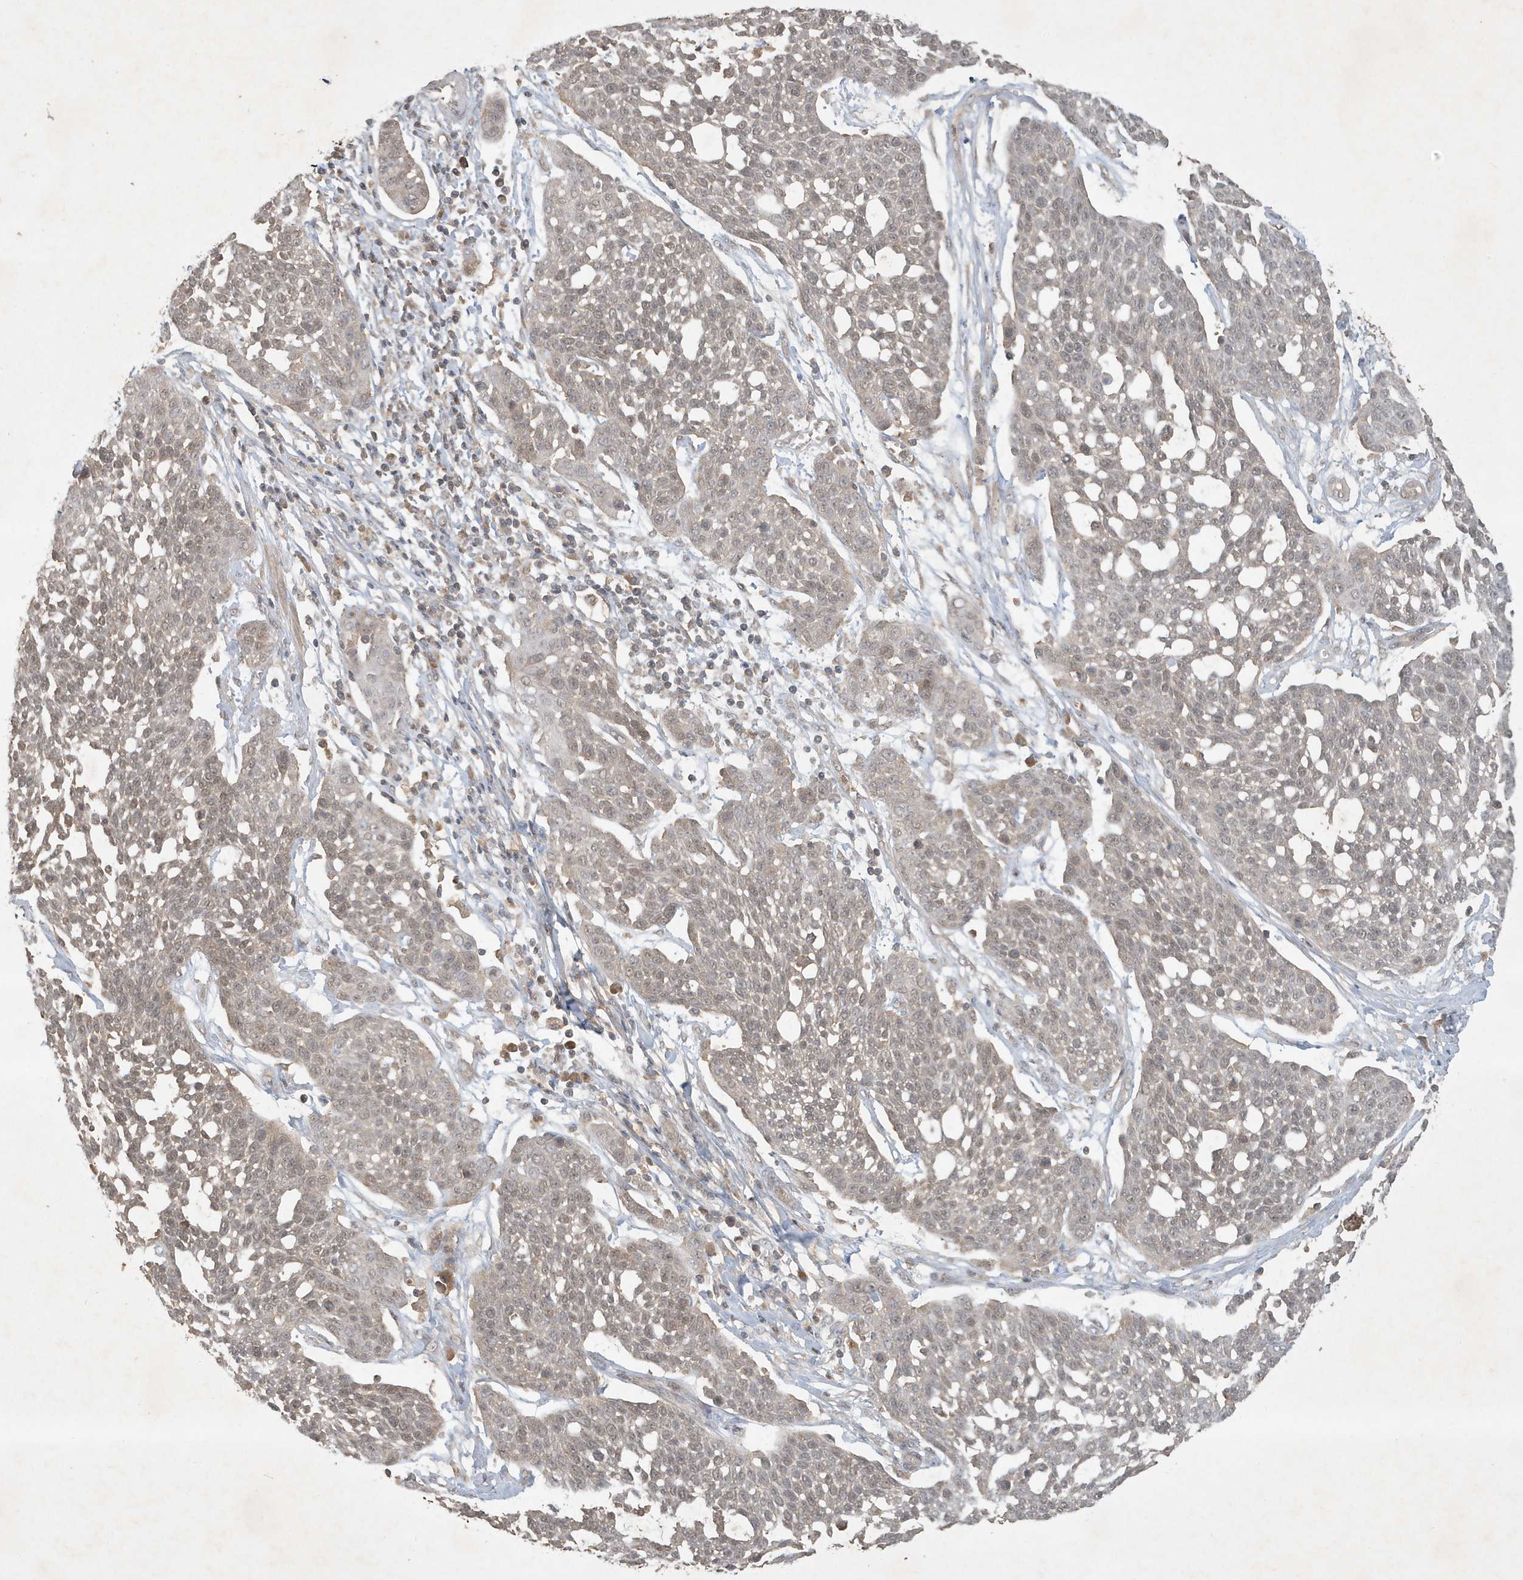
{"staining": {"intensity": "weak", "quantity": ">75%", "location": "cytoplasmic/membranous,nuclear"}, "tissue": "cervical cancer", "cell_type": "Tumor cells", "image_type": "cancer", "snomed": [{"axis": "morphology", "description": "Squamous cell carcinoma, NOS"}, {"axis": "topography", "description": "Cervix"}], "caption": "The micrograph shows a brown stain indicating the presence of a protein in the cytoplasmic/membranous and nuclear of tumor cells in cervical cancer.", "gene": "ABCB9", "patient": {"sex": "female", "age": 34}}